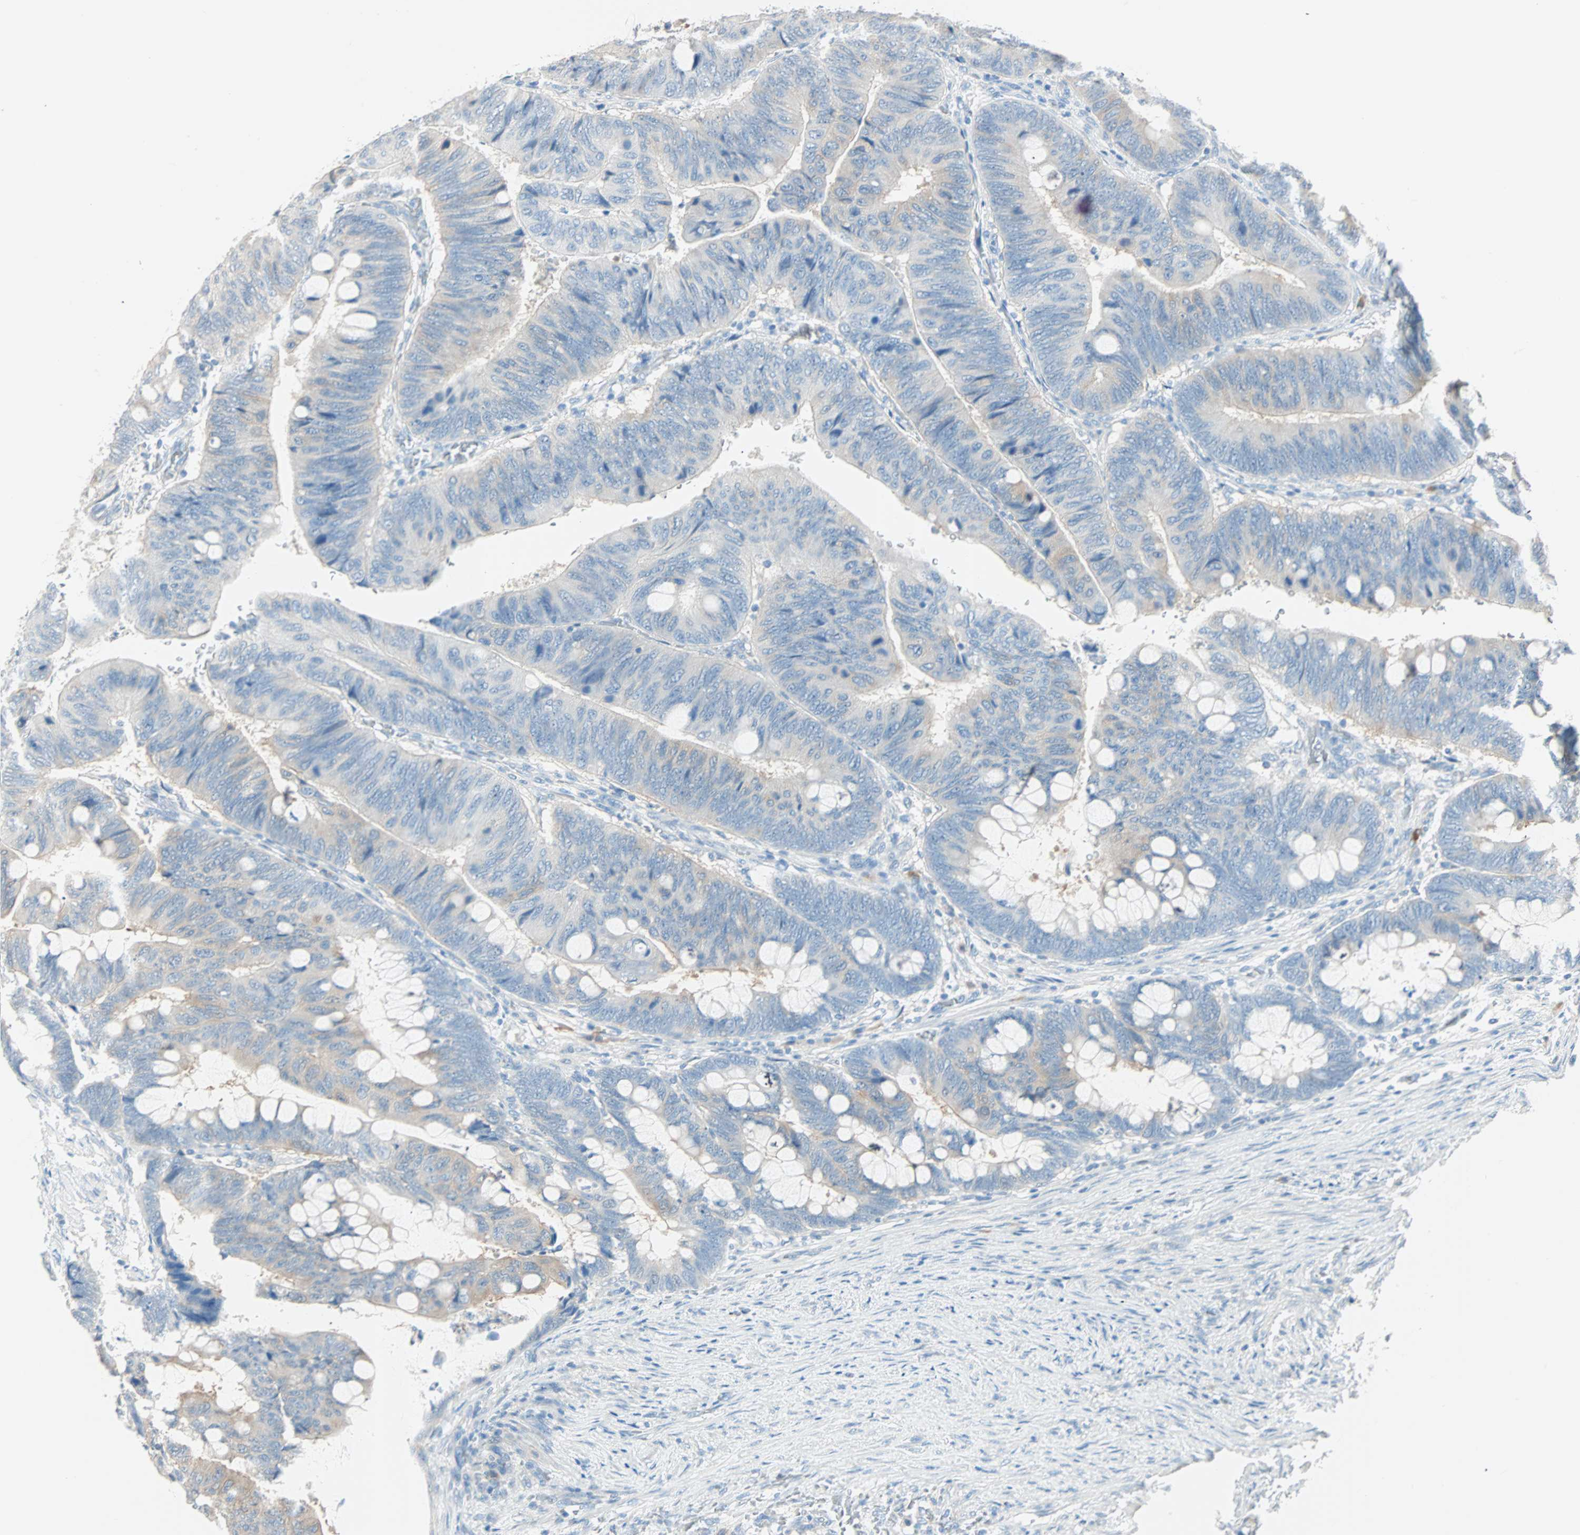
{"staining": {"intensity": "weak", "quantity": "25%-75%", "location": "cytoplasmic/membranous"}, "tissue": "colorectal cancer", "cell_type": "Tumor cells", "image_type": "cancer", "snomed": [{"axis": "morphology", "description": "Normal tissue, NOS"}, {"axis": "morphology", "description": "Adenocarcinoma, NOS"}, {"axis": "topography", "description": "Rectum"}, {"axis": "topography", "description": "Peripheral nerve tissue"}], "caption": "IHC (DAB (3,3'-diaminobenzidine)) staining of colorectal adenocarcinoma reveals weak cytoplasmic/membranous protein staining in about 25%-75% of tumor cells.", "gene": "ATF6", "patient": {"sex": "male", "age": 92}}